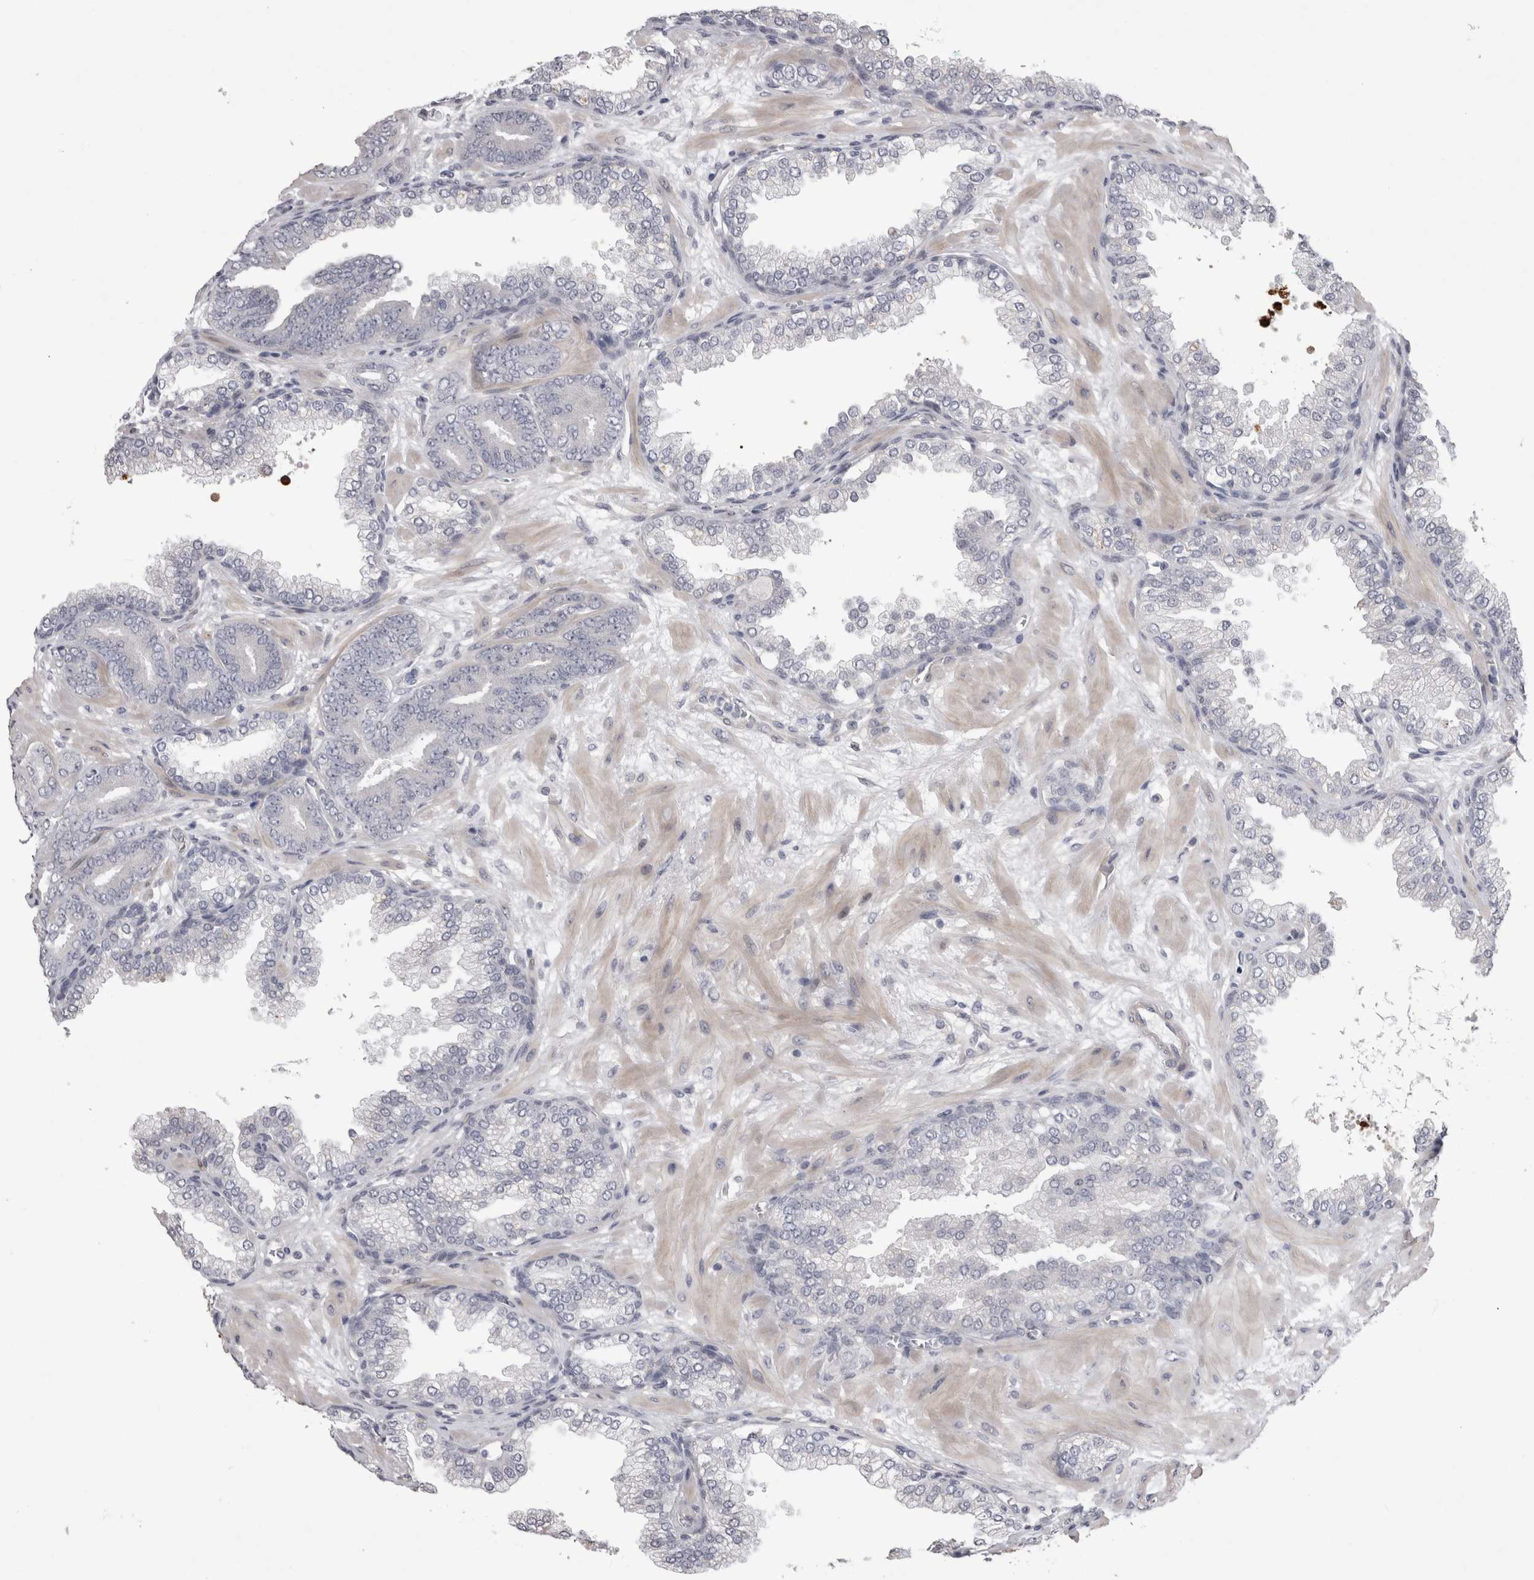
{"staining": {"intensity": "negative", "quantity": "none", "location": "none"}, "tissue": "prostate cancer", "cell_type": "Tumor cells", "image_type": "cancer", "snomed": [{"axis": "morphology", "description": "Adenocarcinoma, Low grade"}, {"axis": "topography", "description": "Prostate"}], "caption": "DAB (3,3'-diaminobenzidine) immunohistochemical staining of human prostate cancer (adenocarcinoma (low-grade)) displays no significant staining in tumor cells. Brightfield microscopy of immunohistochemistry (IHC) stained with DAB (brown) and hematoxylin (blue), captured at high magnification.", "gene": "IFI44", "patient": {"sex": "male", "age": 62}}